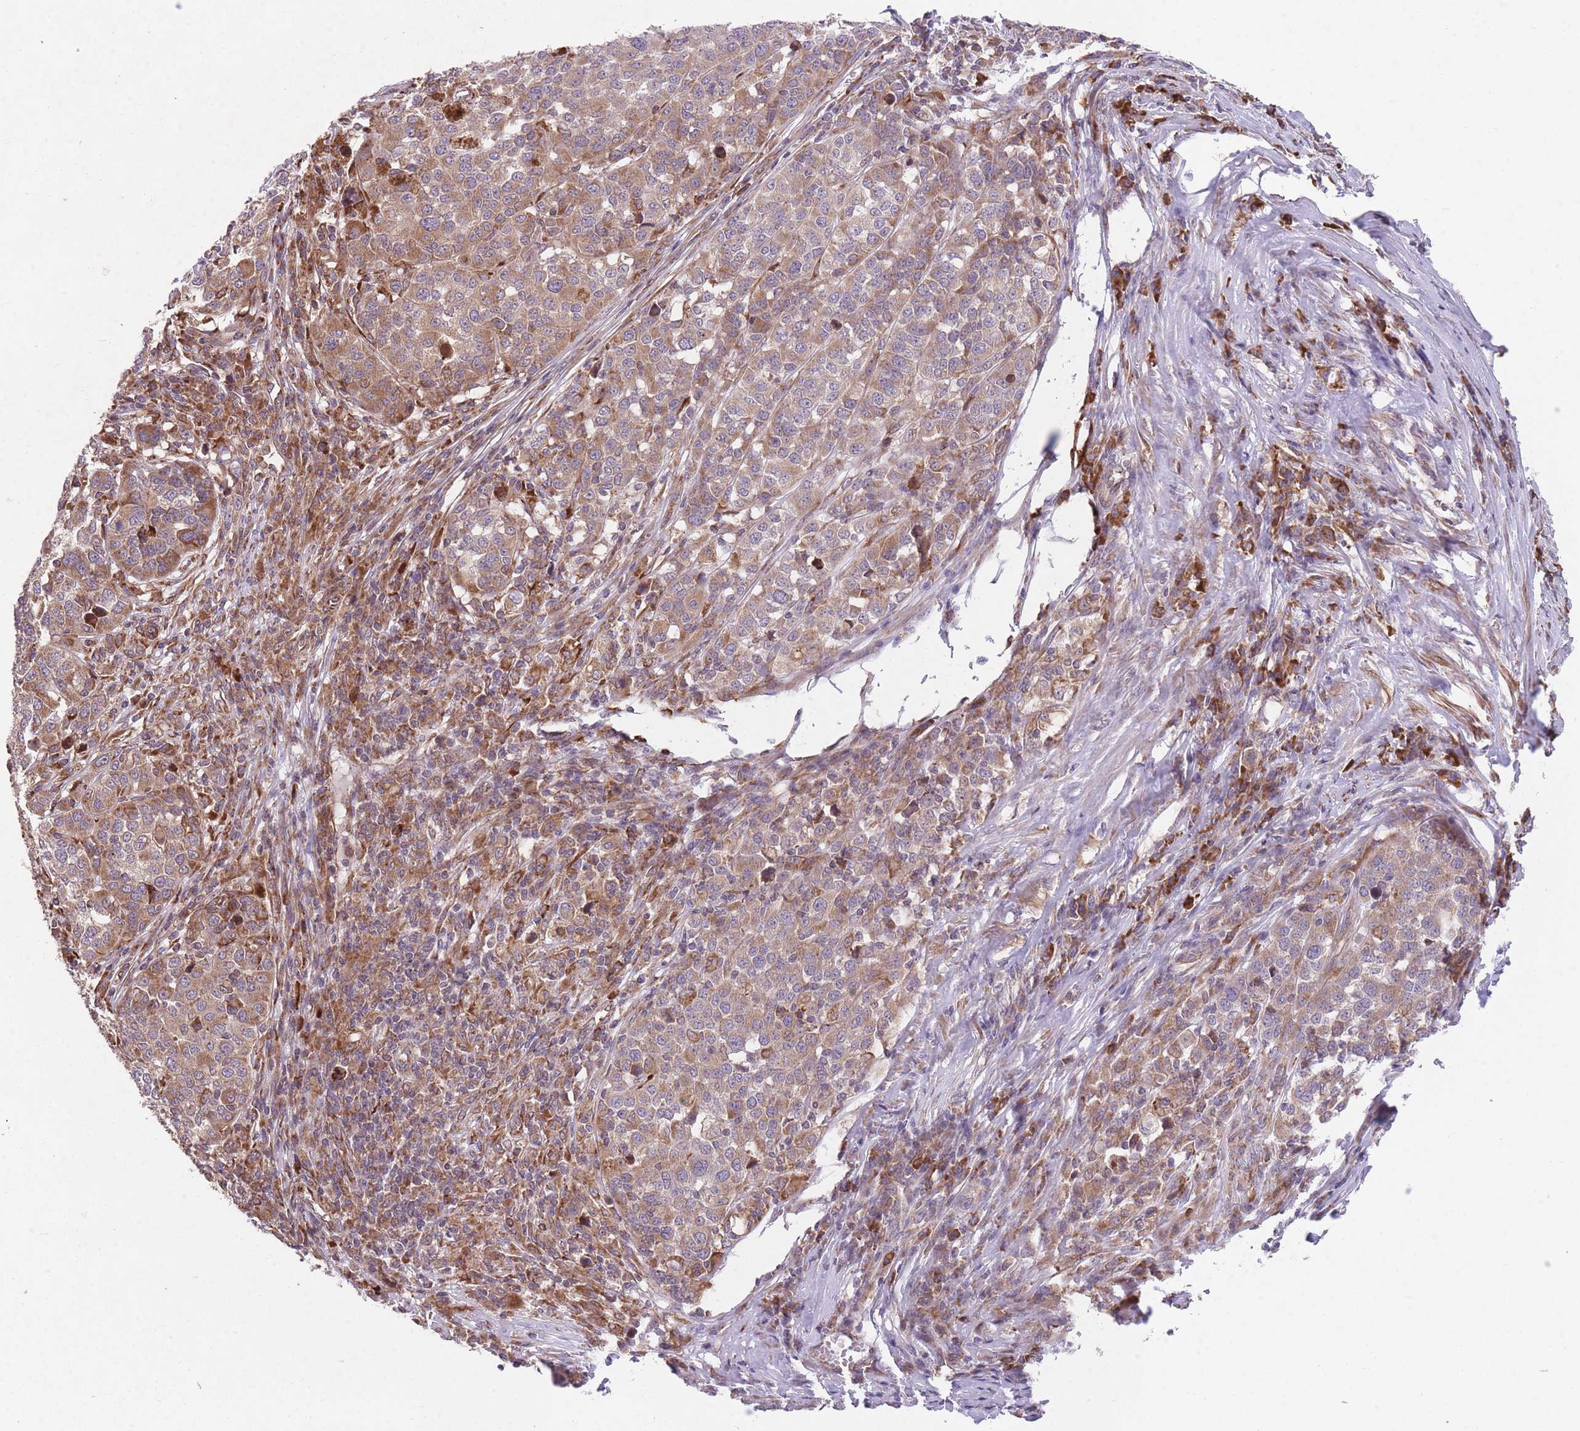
{"staining": {"intensity": "moderate", "quantity": "25%-75%", "location": "cytoplasmic/membranous"}, "tissue": "melanoma", "cell_type": "Tumor cells", "image_type": "cancer", "snomed": [{"axis": "morphology", "description": "Malignant melanoma, Metastatic site"}, {"axis": "topography", "description": "Lymph node"}], "caption": "High-power microscopy captured an IHC micrograph of malignant melanoma (metastatic site), revealing moderate cytoplasmic/membranous staining in approximately 25%-75% of tumor cells.", "gene": "TTLL3", "patient": {"sex": "male", "age": 44}}